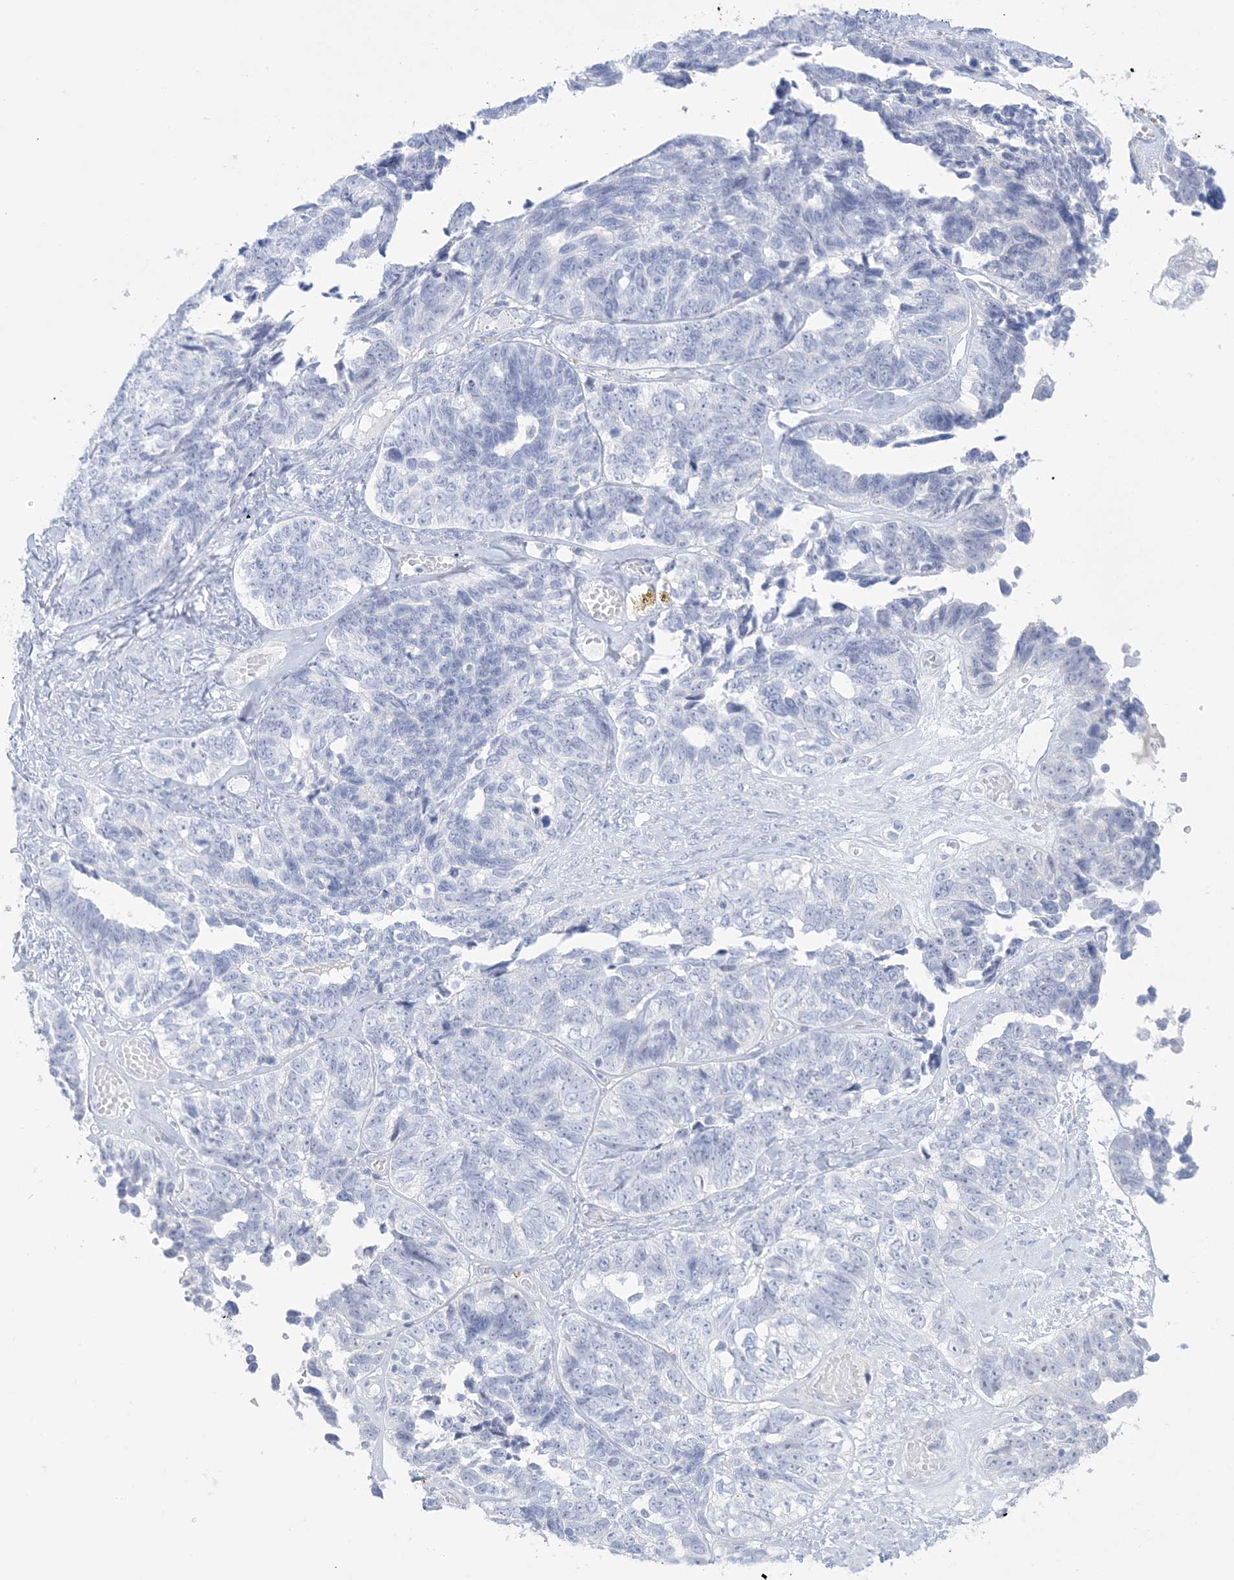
{"staining": {"intensity": "negative", "quantity": "none", "location": "none"}, "tissue": "ovarian cancer", "cell_type": "Tumor cells", "image_type": "cancer", "snomed": [{"axis": "morphology", "description": "Cystadenocarcinoma, serous, NOS"}, {"axis": "topography", "description": "Ovary"}], "caption": "The immunohistochemistry photomicrograph has no significant staining in tumor cells of ovarian cancer (serous cystadenocarcinoma) tissue.", "gene": "AGXT", "patient": {"sex": "female", "age": 79}}